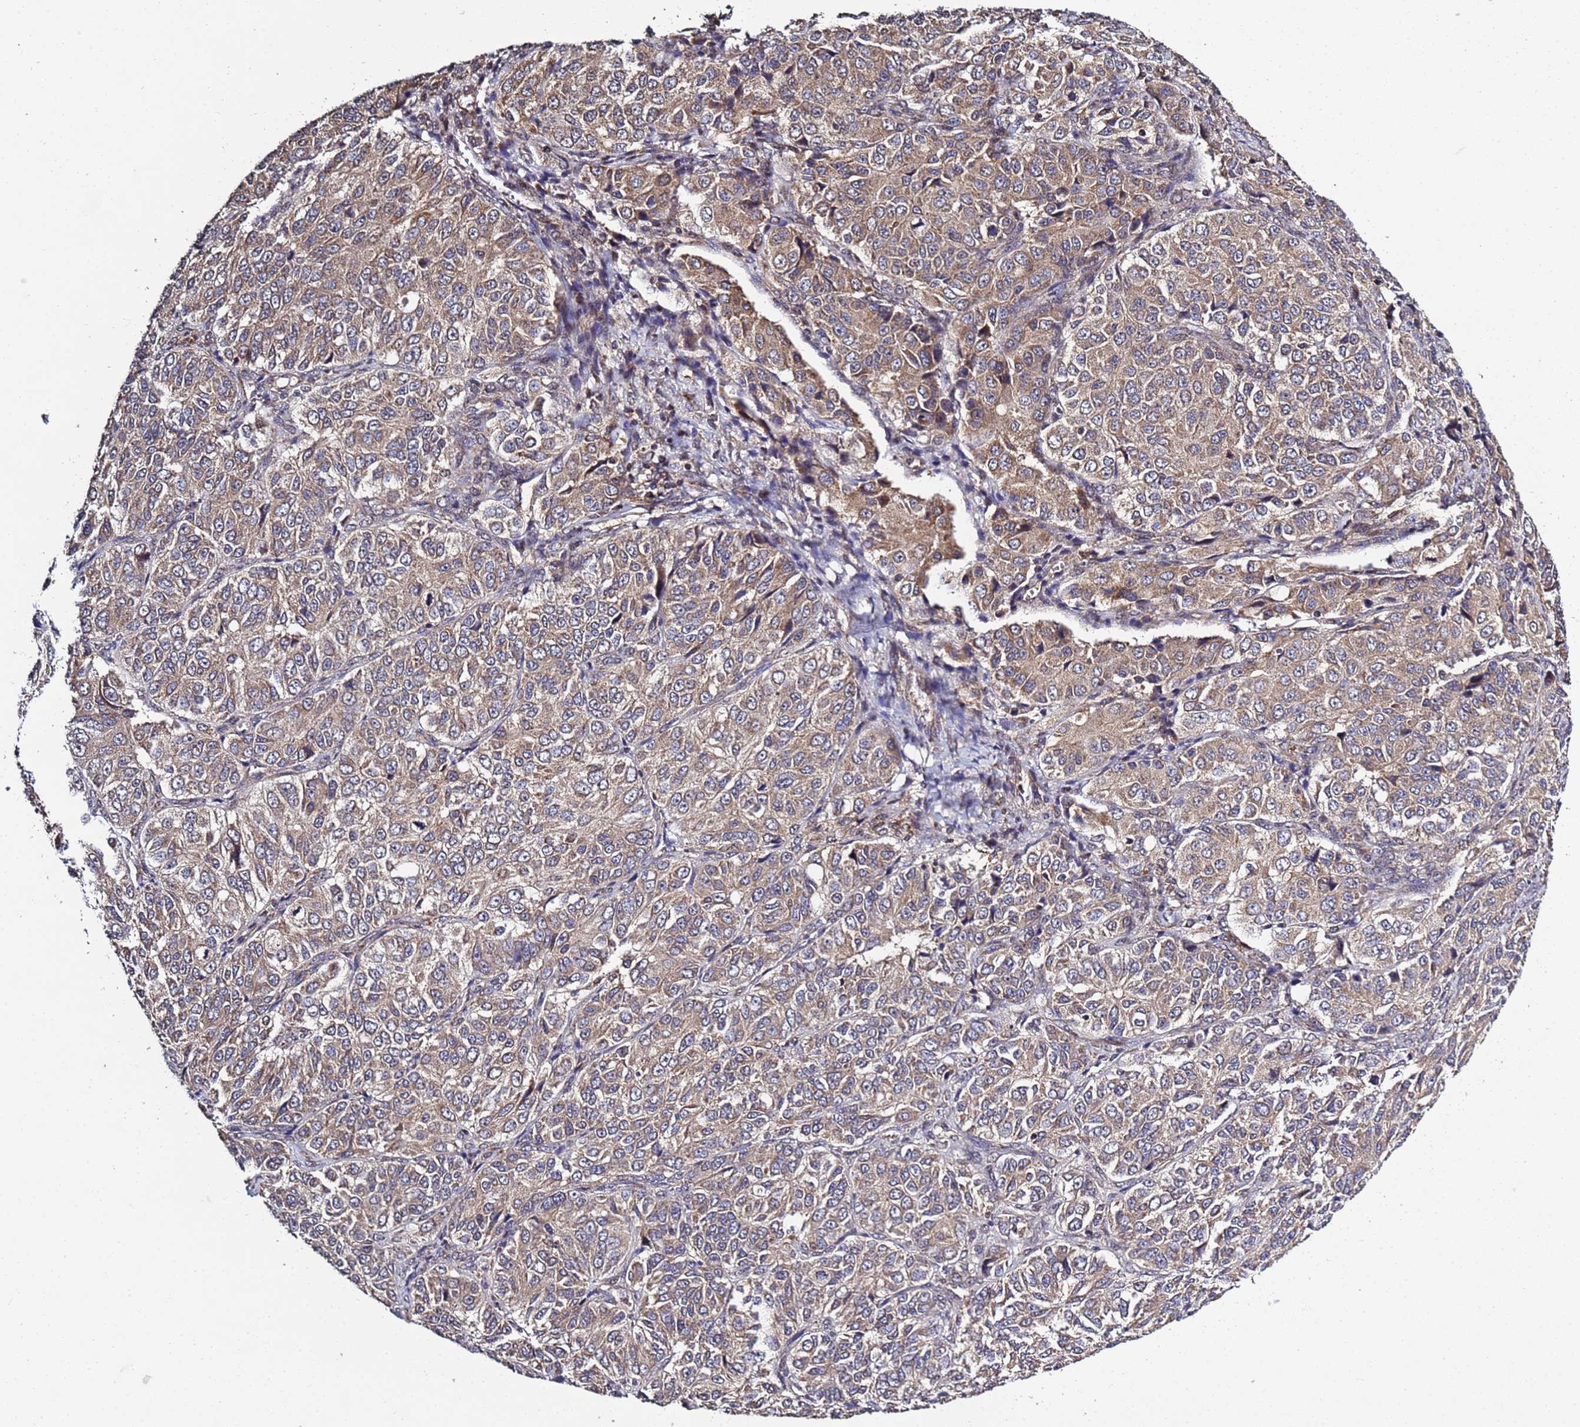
{"staining": {"intensity": "weak", "quantity": ">75%", "location": "cytoplasmic/membranous"}, "tissue": "ovarian cancer", "cell_type": "Tumor cells", "image_type": "cancer", "snomed": [{"axis": "morphology", "description": "Carcinoma, endometroid"}, {"axis": "topography", "description": "Ovary"}], "caption": "A brown stain highlights weak cytoplasmic/membranous staining of a protein in ovarian endometroid carcinoma tumor cells.", "gene": "P2RX7", "patient": {"sex": "female", "age": 51}}